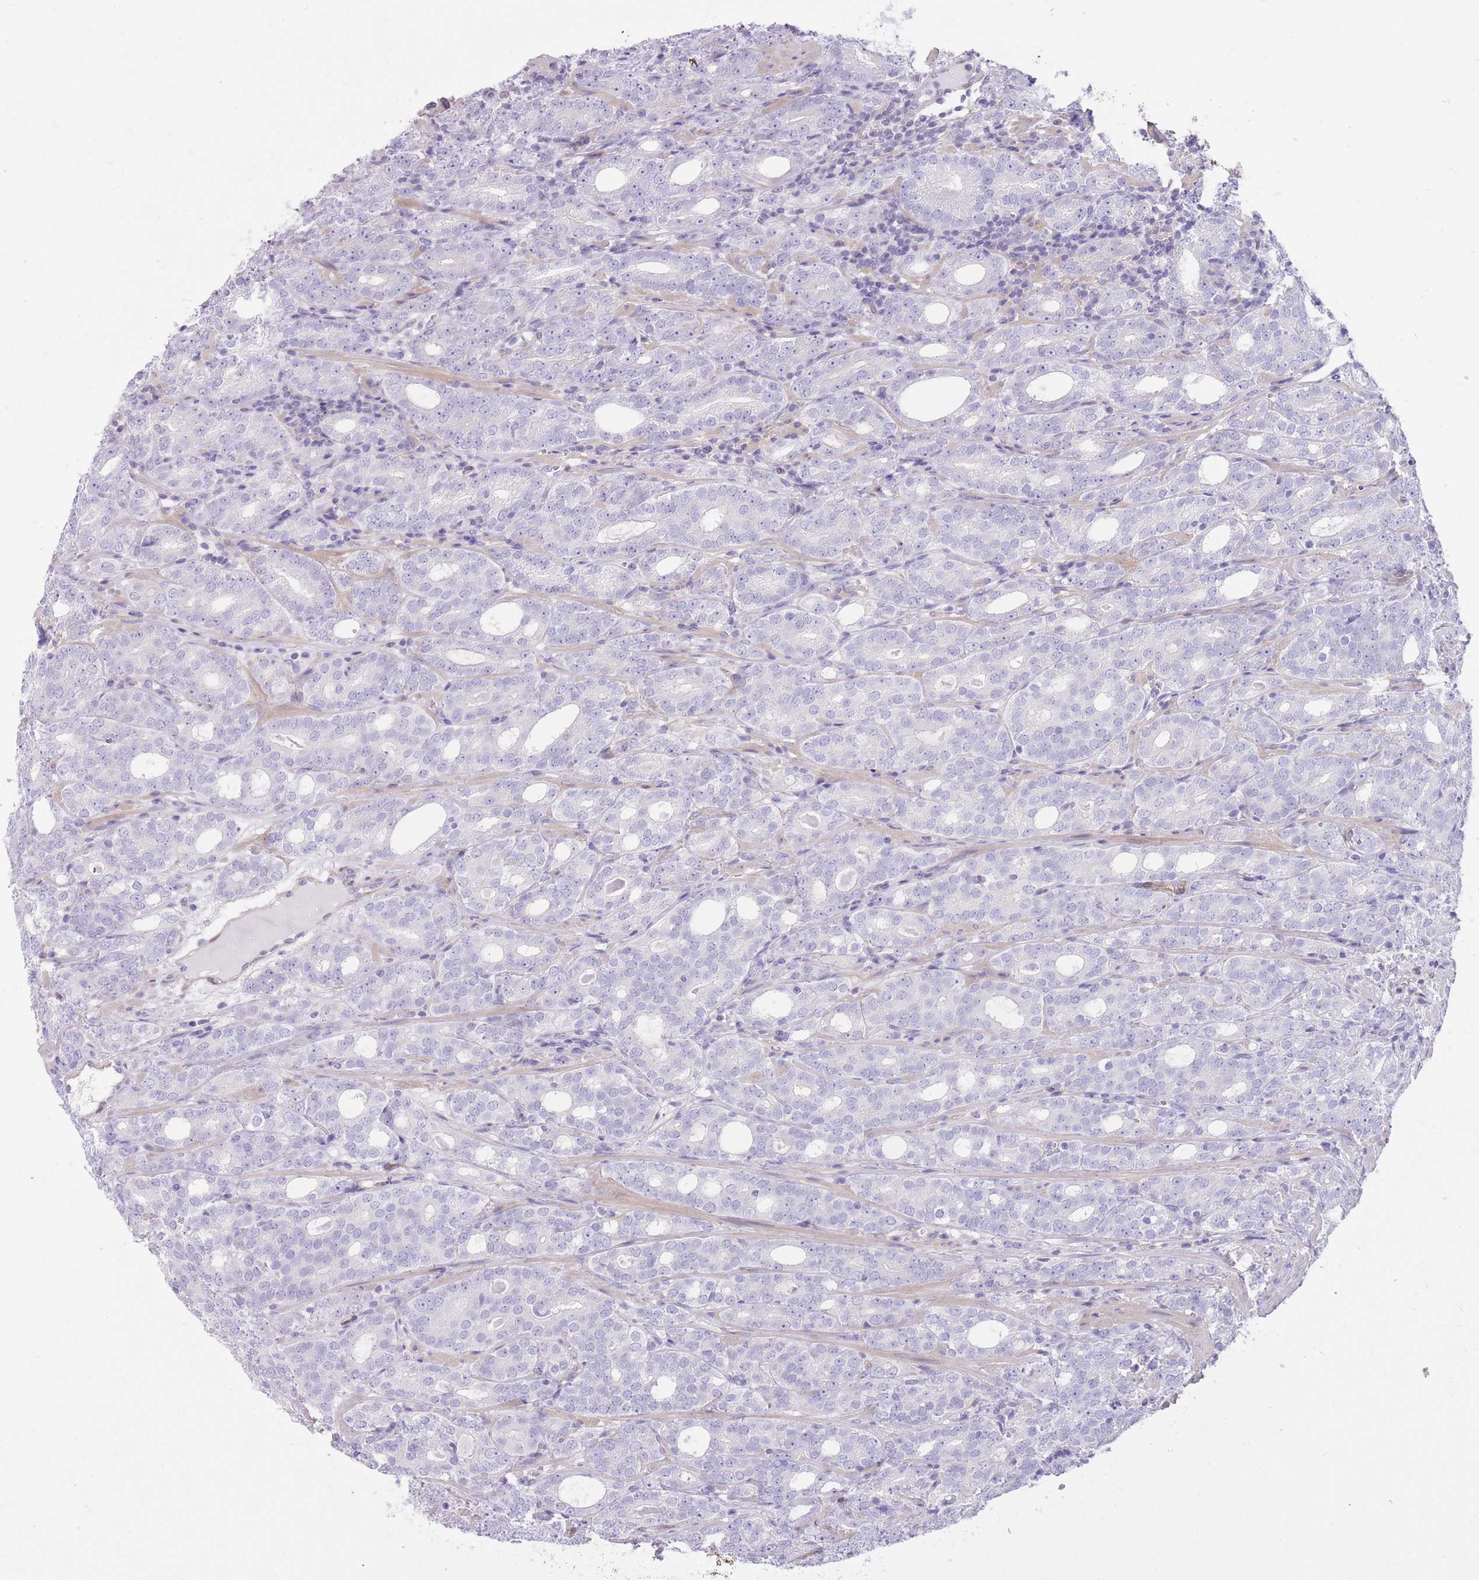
{"staining": {"intensity": "negative", "quantity": "none", "location": "none"}, "tissue": "prostate cancer", "cell_type": "Tumor cells", "image_type": "cancer", "snomed": [{"axis": "morphology", "description": "Adenocarcinoma, High grade"}, {"axis": "topography", "description": "Prostate"}], "caption": "Immunohistochemical staining of adenocarcinoma (high-grade) (prostate) demonstrates no significant positivity in tumor cells. Nuclei are stained in blue.", "gene": "OR11H12", "patient": {"sex": "male", "age": 64}}